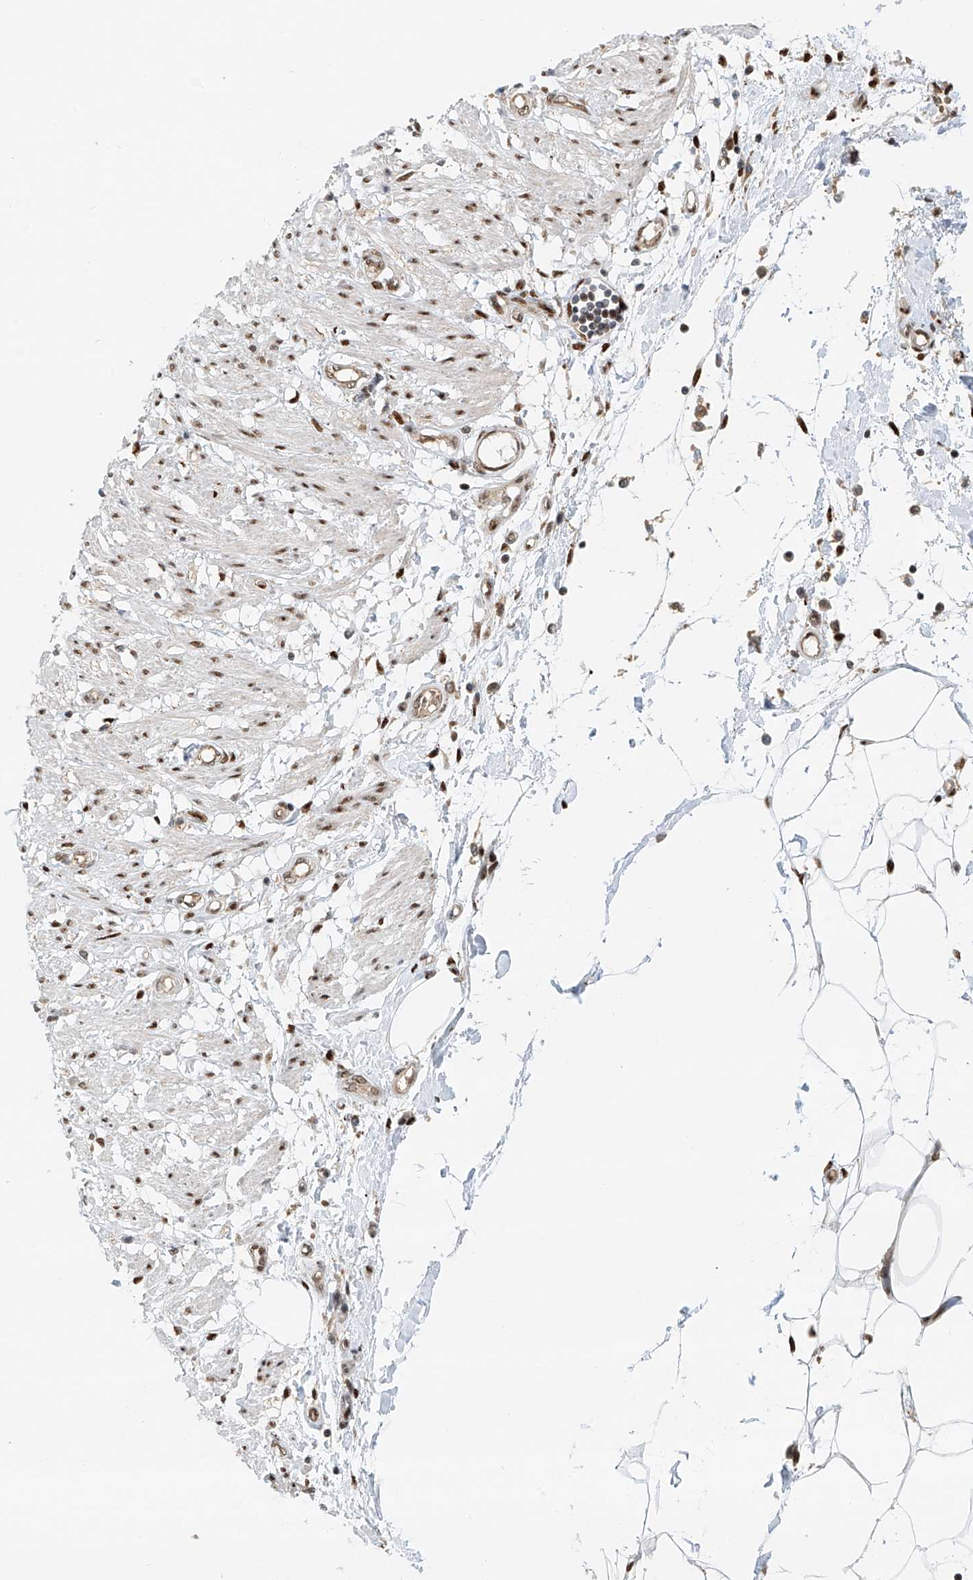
{"staining": {"intensity": "moderate", "quantity": ">75%", "location": "nuclear"}, "tissue": "smooth muscle", "cell_type": "Smooth muscle cells", "image_type": "normal", "snomed": [{"axis": "morphology", "description": "Normal tissue, NOS"}, {"axis": "morphology", "description": "Adenocarcinoma, NOS"}, {"axis": "topography", "description": "Smooth muscle"}, {"axis": "topography", "description": "Colon"}], "caption": "Protein expression analysis of unremarkable smooth muscle demonstrates moderate nuclear staining in about >75% of smooth muscle cells.", "gene": "ZNF514", "patient": {"sex": "male", "age": 14}}